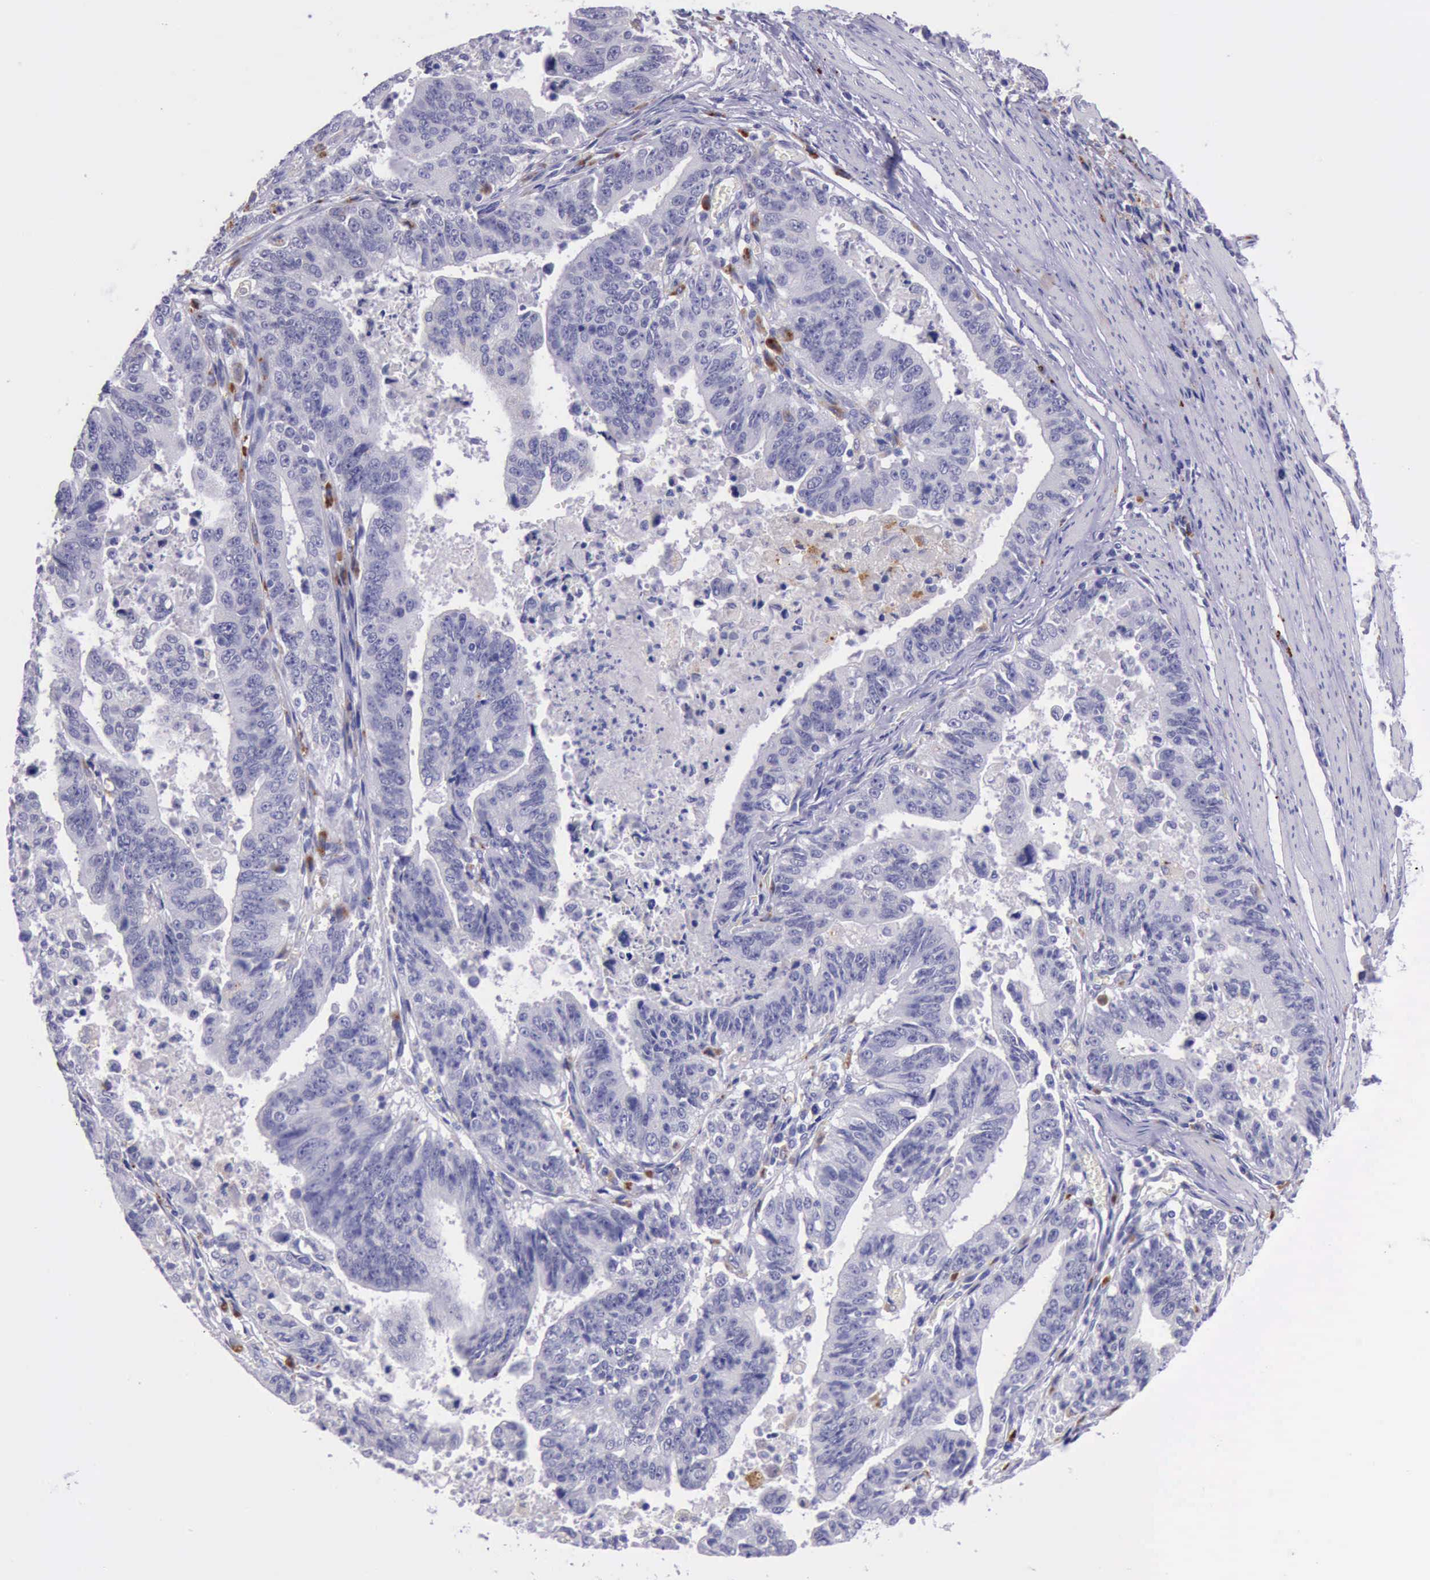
{"staining": {"intensity": "negative", "quantity": "none", "location": "none"}, "tissue": "stomach cancer", "cell_type": "Tumor cells", "image_type": "cancer", "snomed": [{"axis": "morphology", "description": "Adenocarcinoma, NOS"}, {"axis": "topography", "description": "Stomach, upper"}], "caption": "This photomicrograph is of stomach cancer stained with immunohistochemistry to label a protein in brown with the nuclei are counter-stained blue. There is no positivity in tumor cells.", "gene": "GLA", "patient": {"sex": "female", "age": 50}}